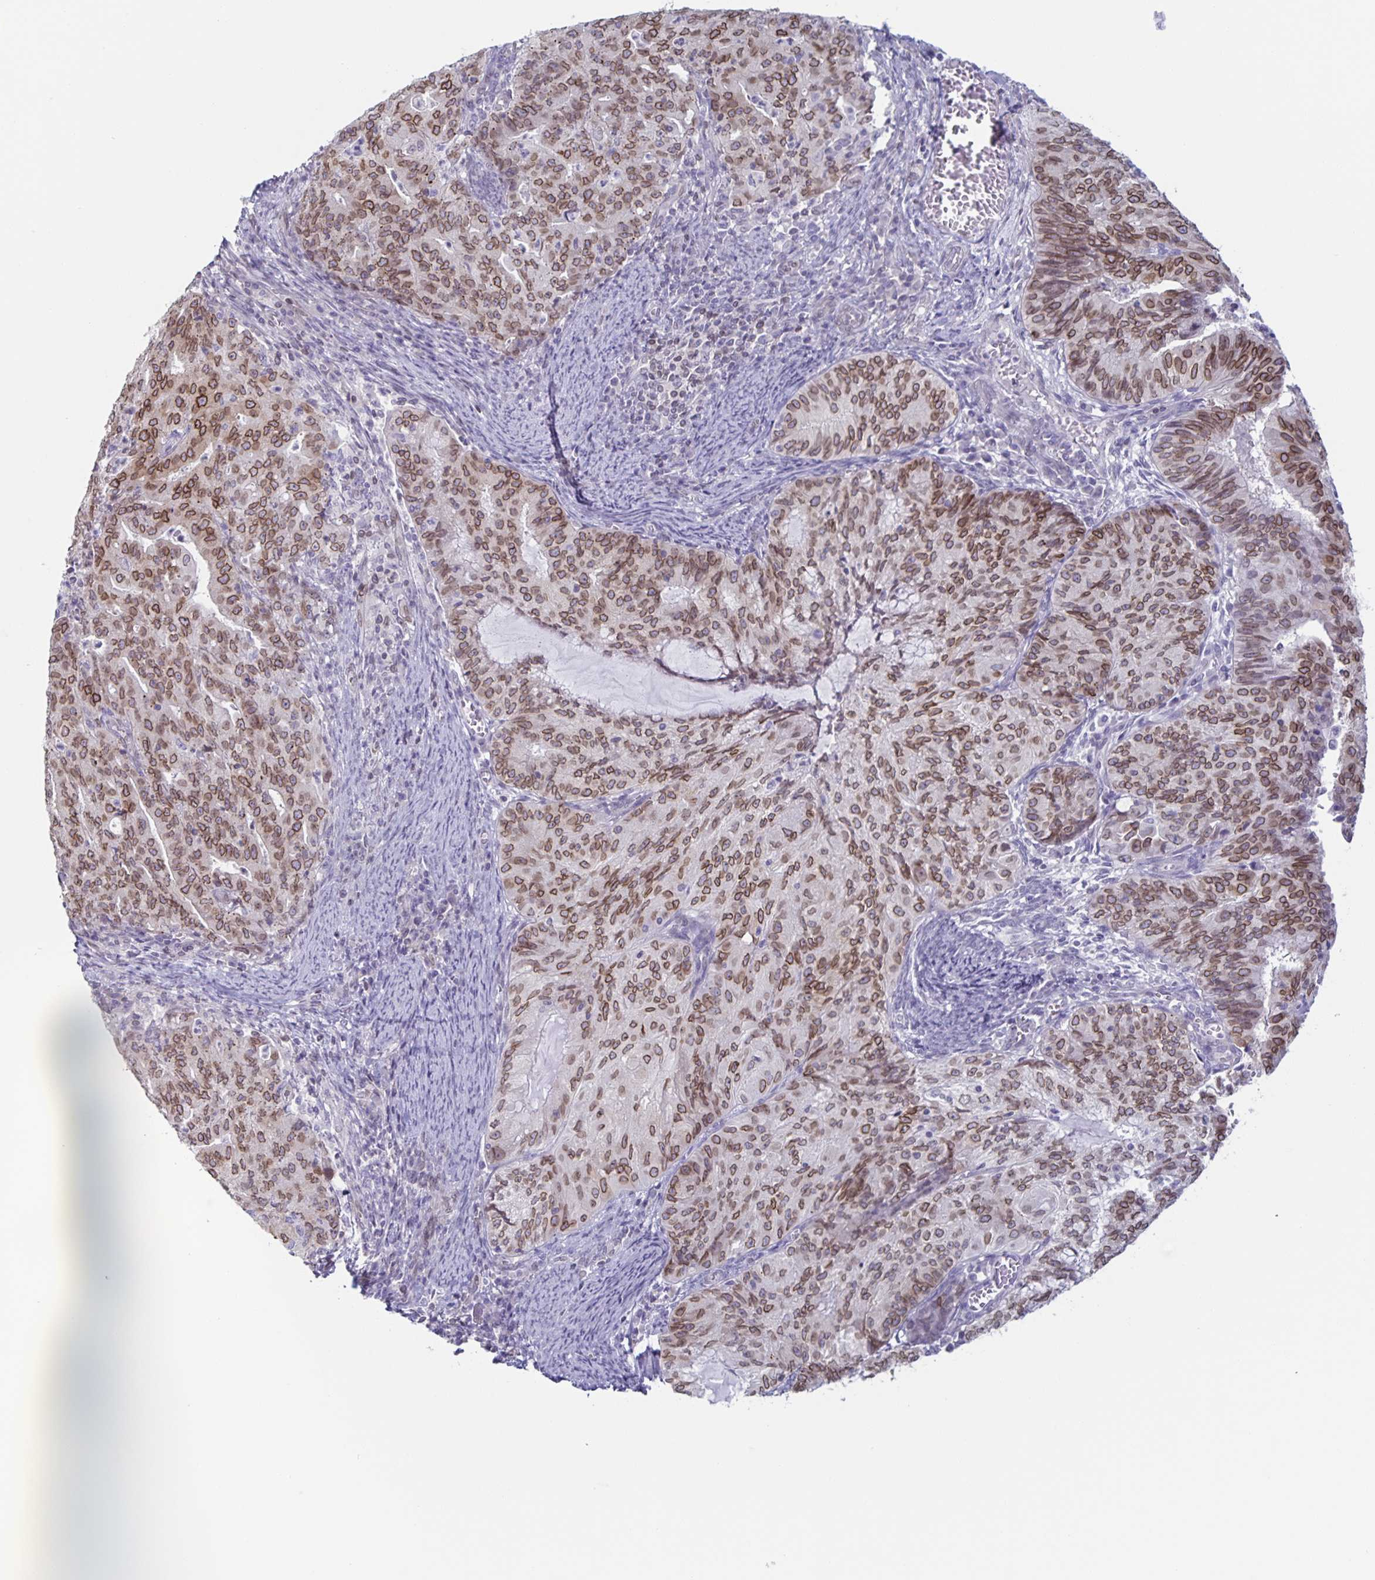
{"staining": {"intensity": "strong", "quantity": ">75%", "location": "cytoplasmic/membranous,nuclear"}, "tissue": "endometrial cancer", "cell_type": "Tumor cells", "image_type": "cancer", "snomed": [{"axis": "morphology", "description": "Adenocarcinoma, NOS"}, {"axis": "topography", "description": "Endometrium"}], "caption": "Endometrial cancer stained for a protein (brown) displays strong cytoplasmic/membranous and nuclear positive staining in about >75% of tumor cells.", "gene": "SYNE2", "patient": {"sex": "female", "age": 82}}